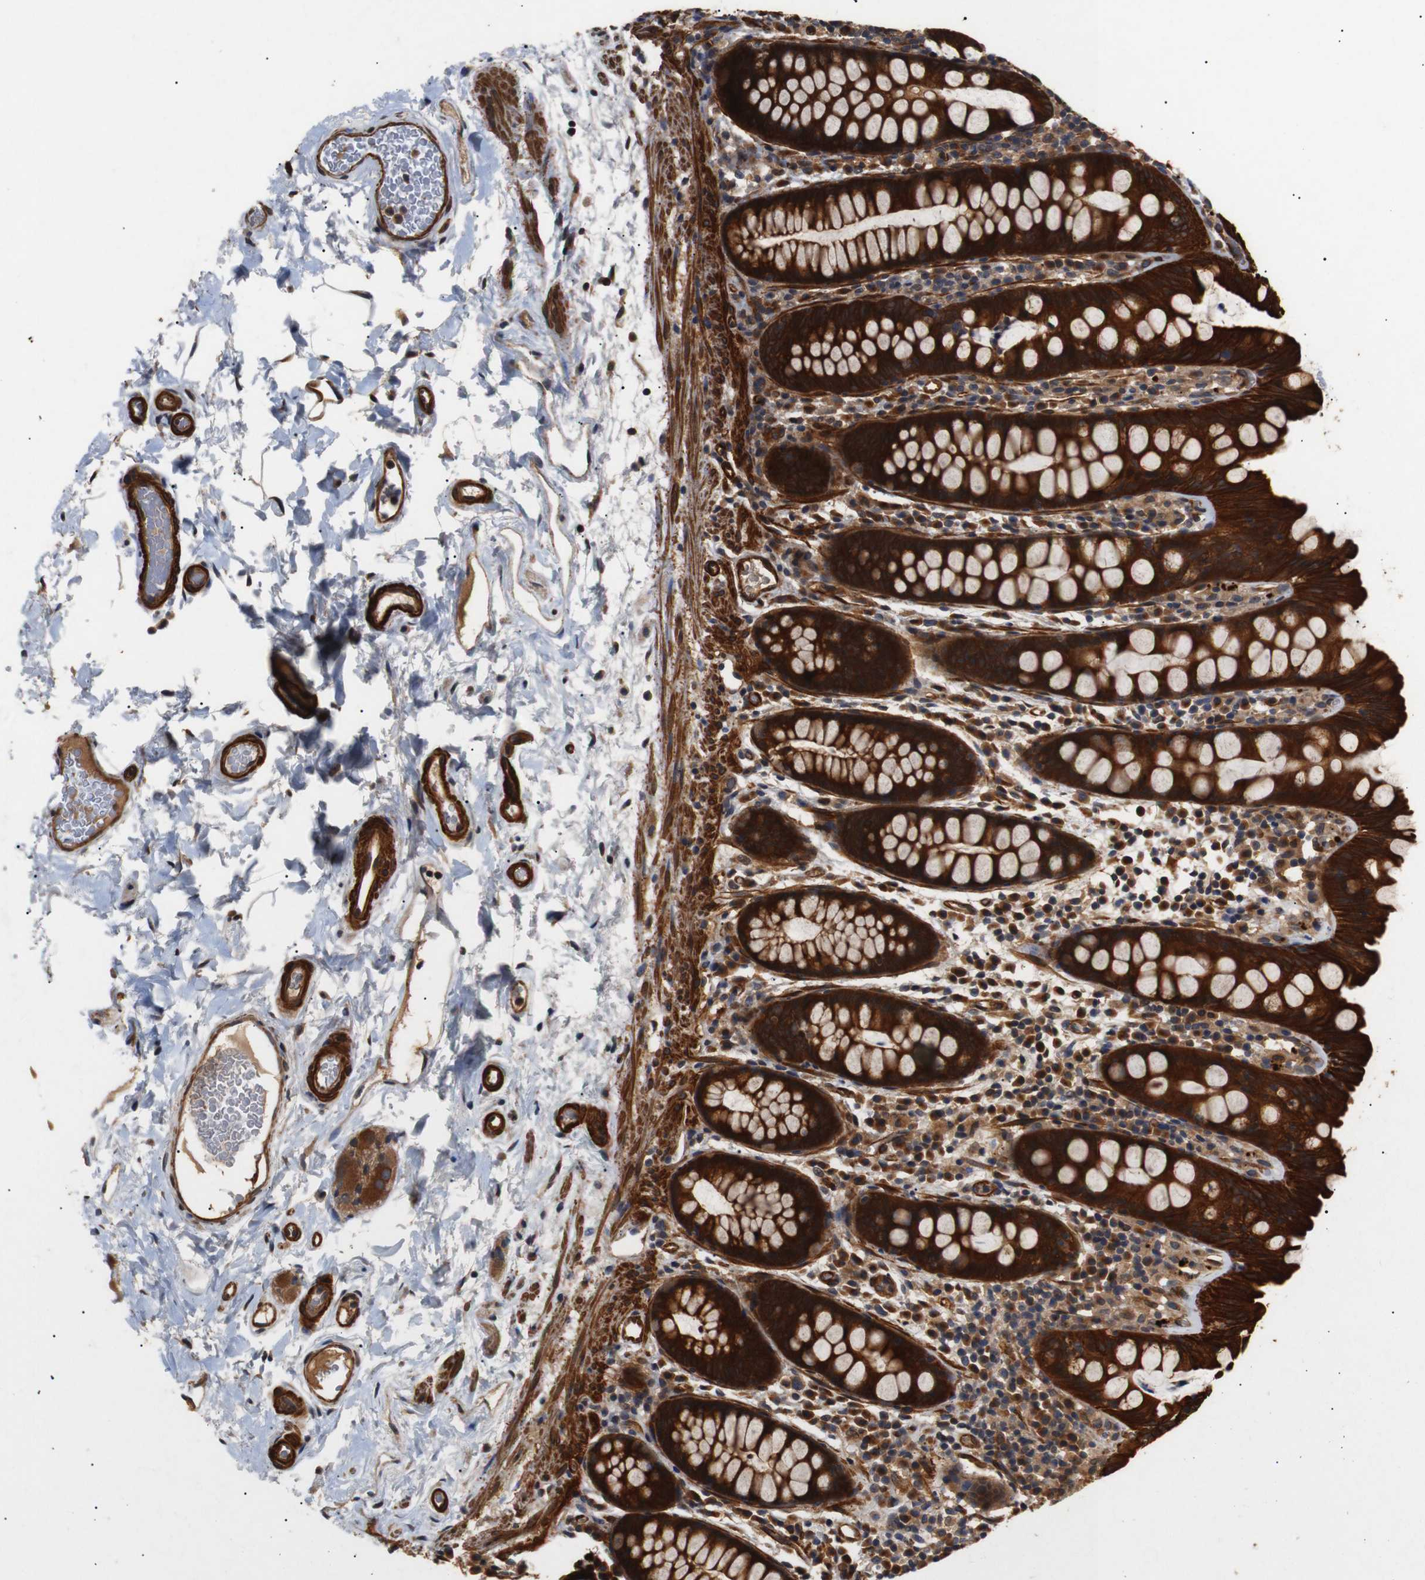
{"staining": {"intensity": "strong", "quantity": ">75%", "location": "cytoplasmic/membranous"}, "tissue": "colon", "cell_type": "Endothelial cells", "image_type": "normal", "snomed": [{"axis": "morphology", "description": "Normal tissue, NOS"}, {"axis": "topography", "description": "Colon"}], "caption": "Strong cytoplasmic/membranous protein positivity is seen in approximately >75% of endothelial cells in colon. Immunohistochemistry stains the protein of interest in brown and the nuclei are stained blue.", "gene": "PAWR", "patient": {"sex": "female", "age": 80}}